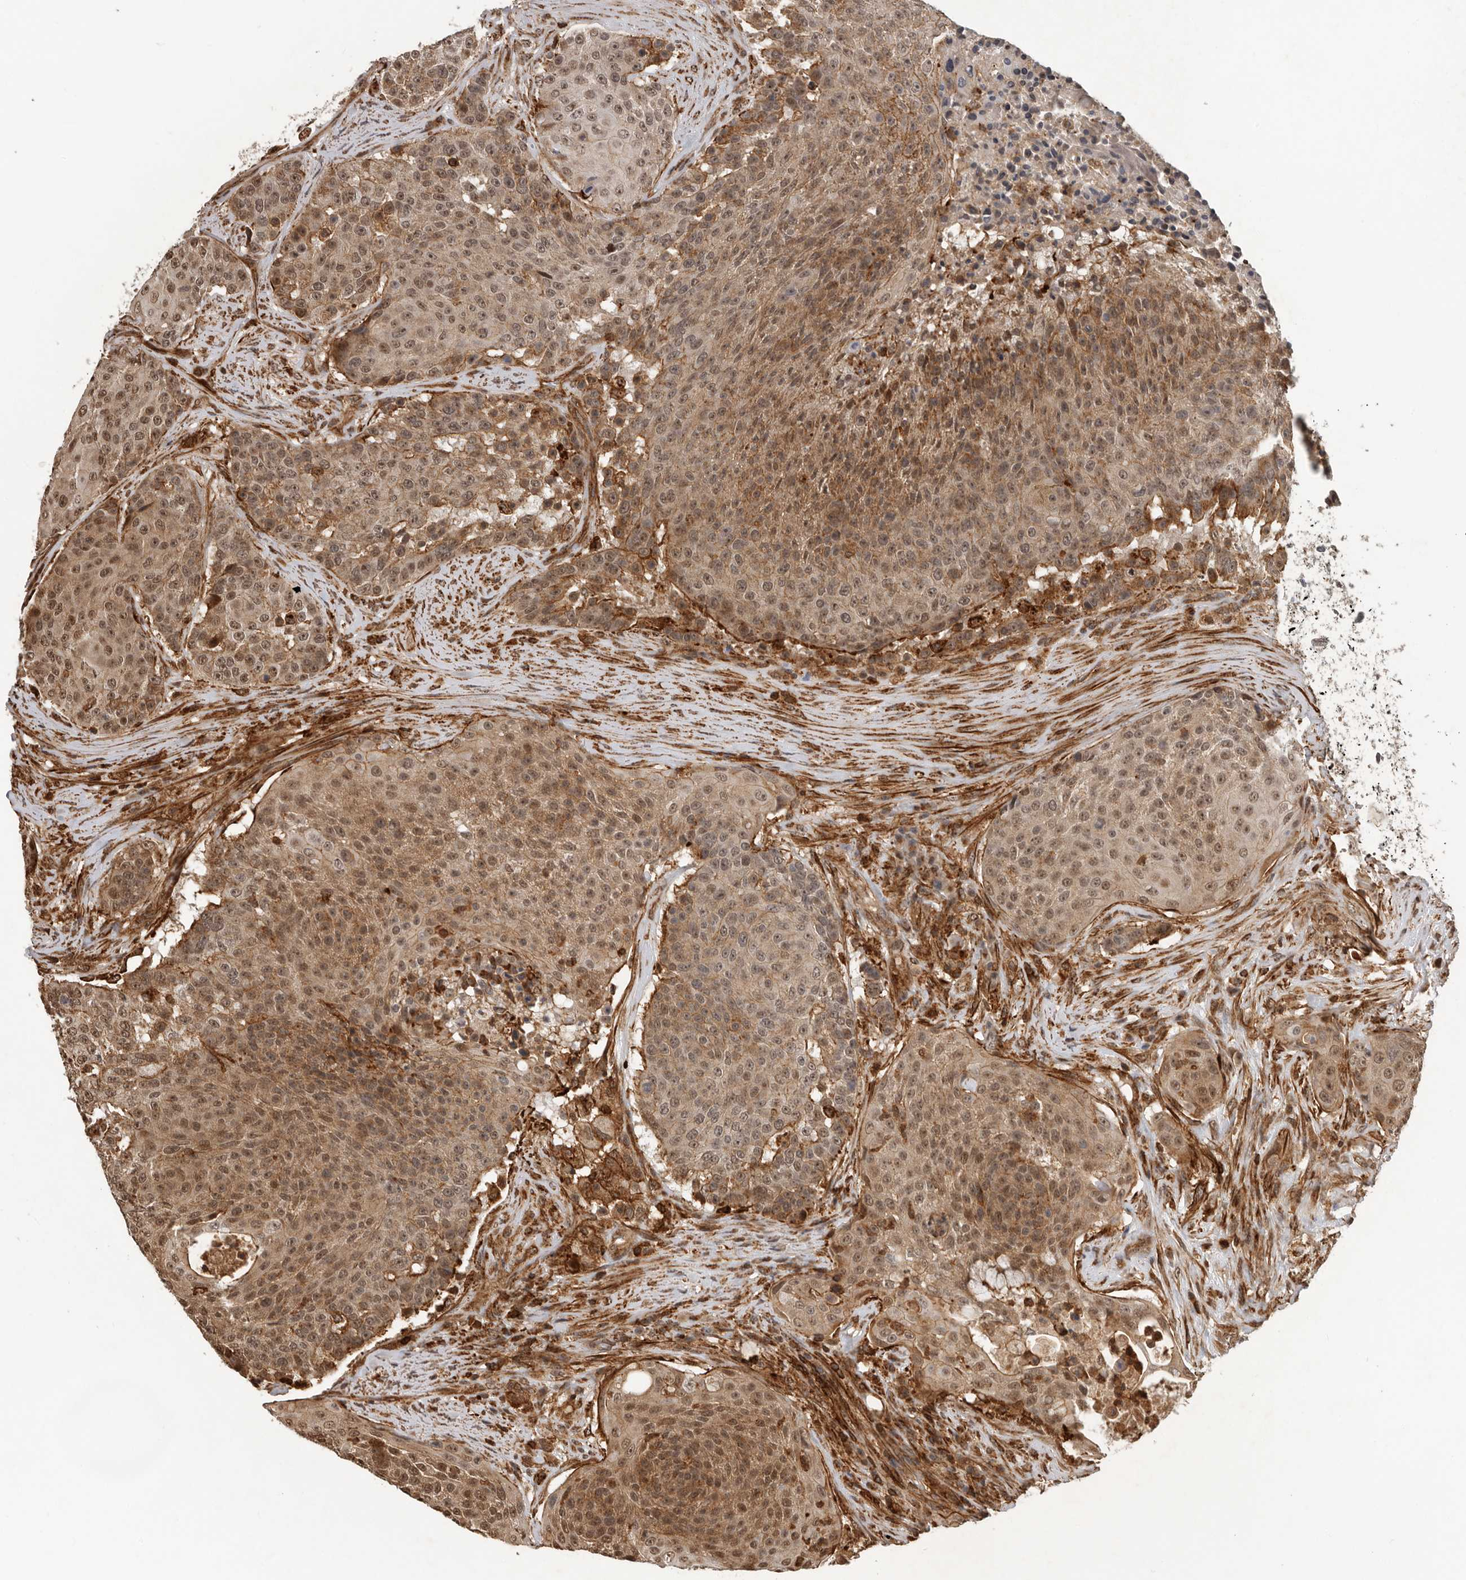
{"staining": {"intensity": "moderate", "quantity": ">75%", "location": "cytoplasmic/membranous,nuclear"}, "tissue": "urothelial cancer", "cell_type": "Tumor cells", "image_type": "cancer", "snomed": [{"axis": "morphology", "description": "Urothelial carcinoma, High grade"}, {"axis": "topography", "description": "Urinary bladder"}], "caption": "A photomicrograph showing moderate cytoplasmic/membranous and nuclear positivity in about >75% of tumor cells in urothelial cancer, as visualized by brown immunohistochemical staining.", "gene": "RNF157", "patient": {"sex": "female", "age": 63}}